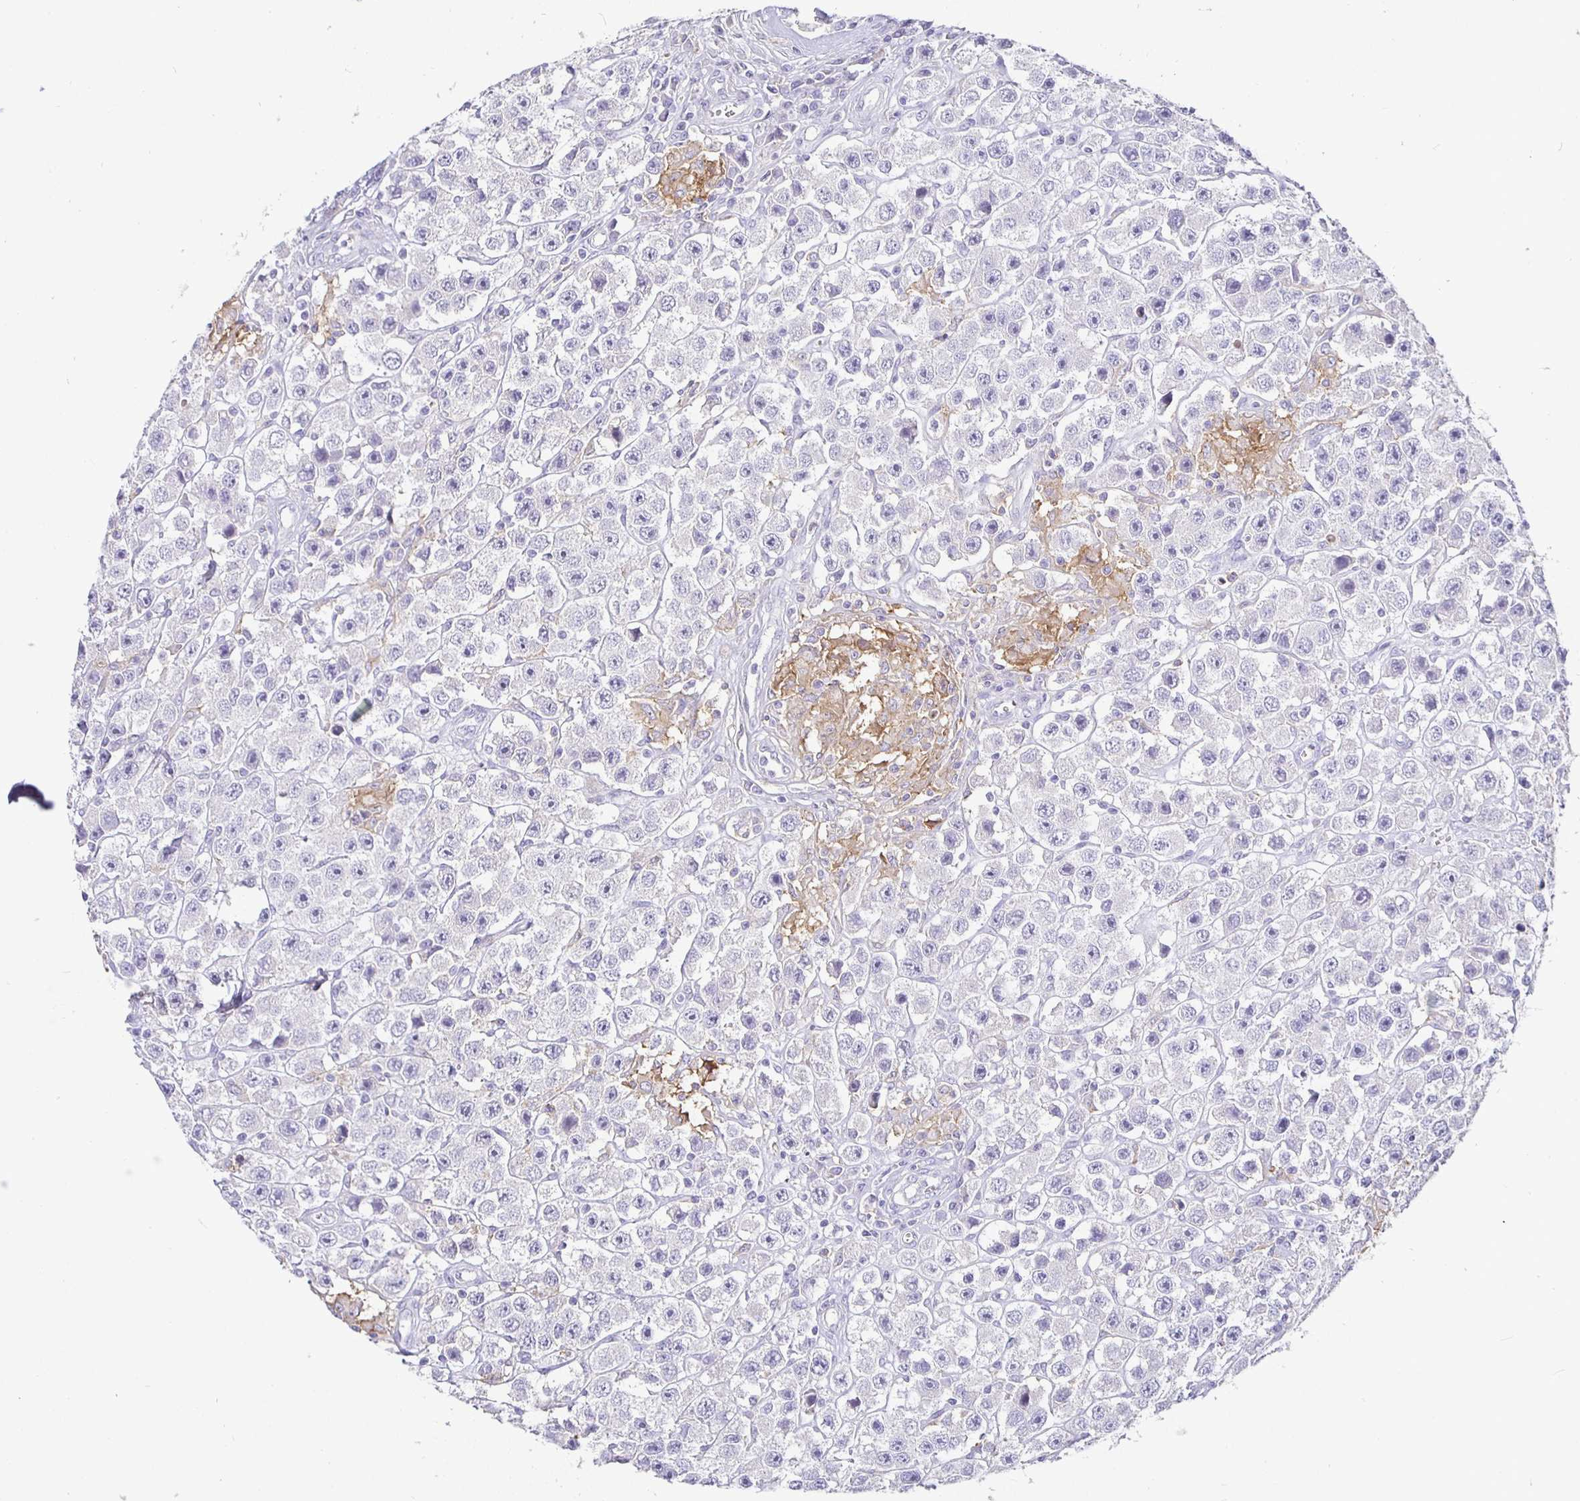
{"staining": {"intensity": "negative", "quantity": "none", "location": "none"}, "tissue": "testis cancer", "cell_type": "Tumor cells", "image_type": "cancer", "snomed": [{"axis": "morphology", "description": "Seminoma, NOS"}, {"axis": "topography", "description": "Testis"}], "caption": "Tumor cells are negative for protein expression in human seminoma (testis).", "gene": "SIRPA", "patient": {"sex": "male", "age": 45}}